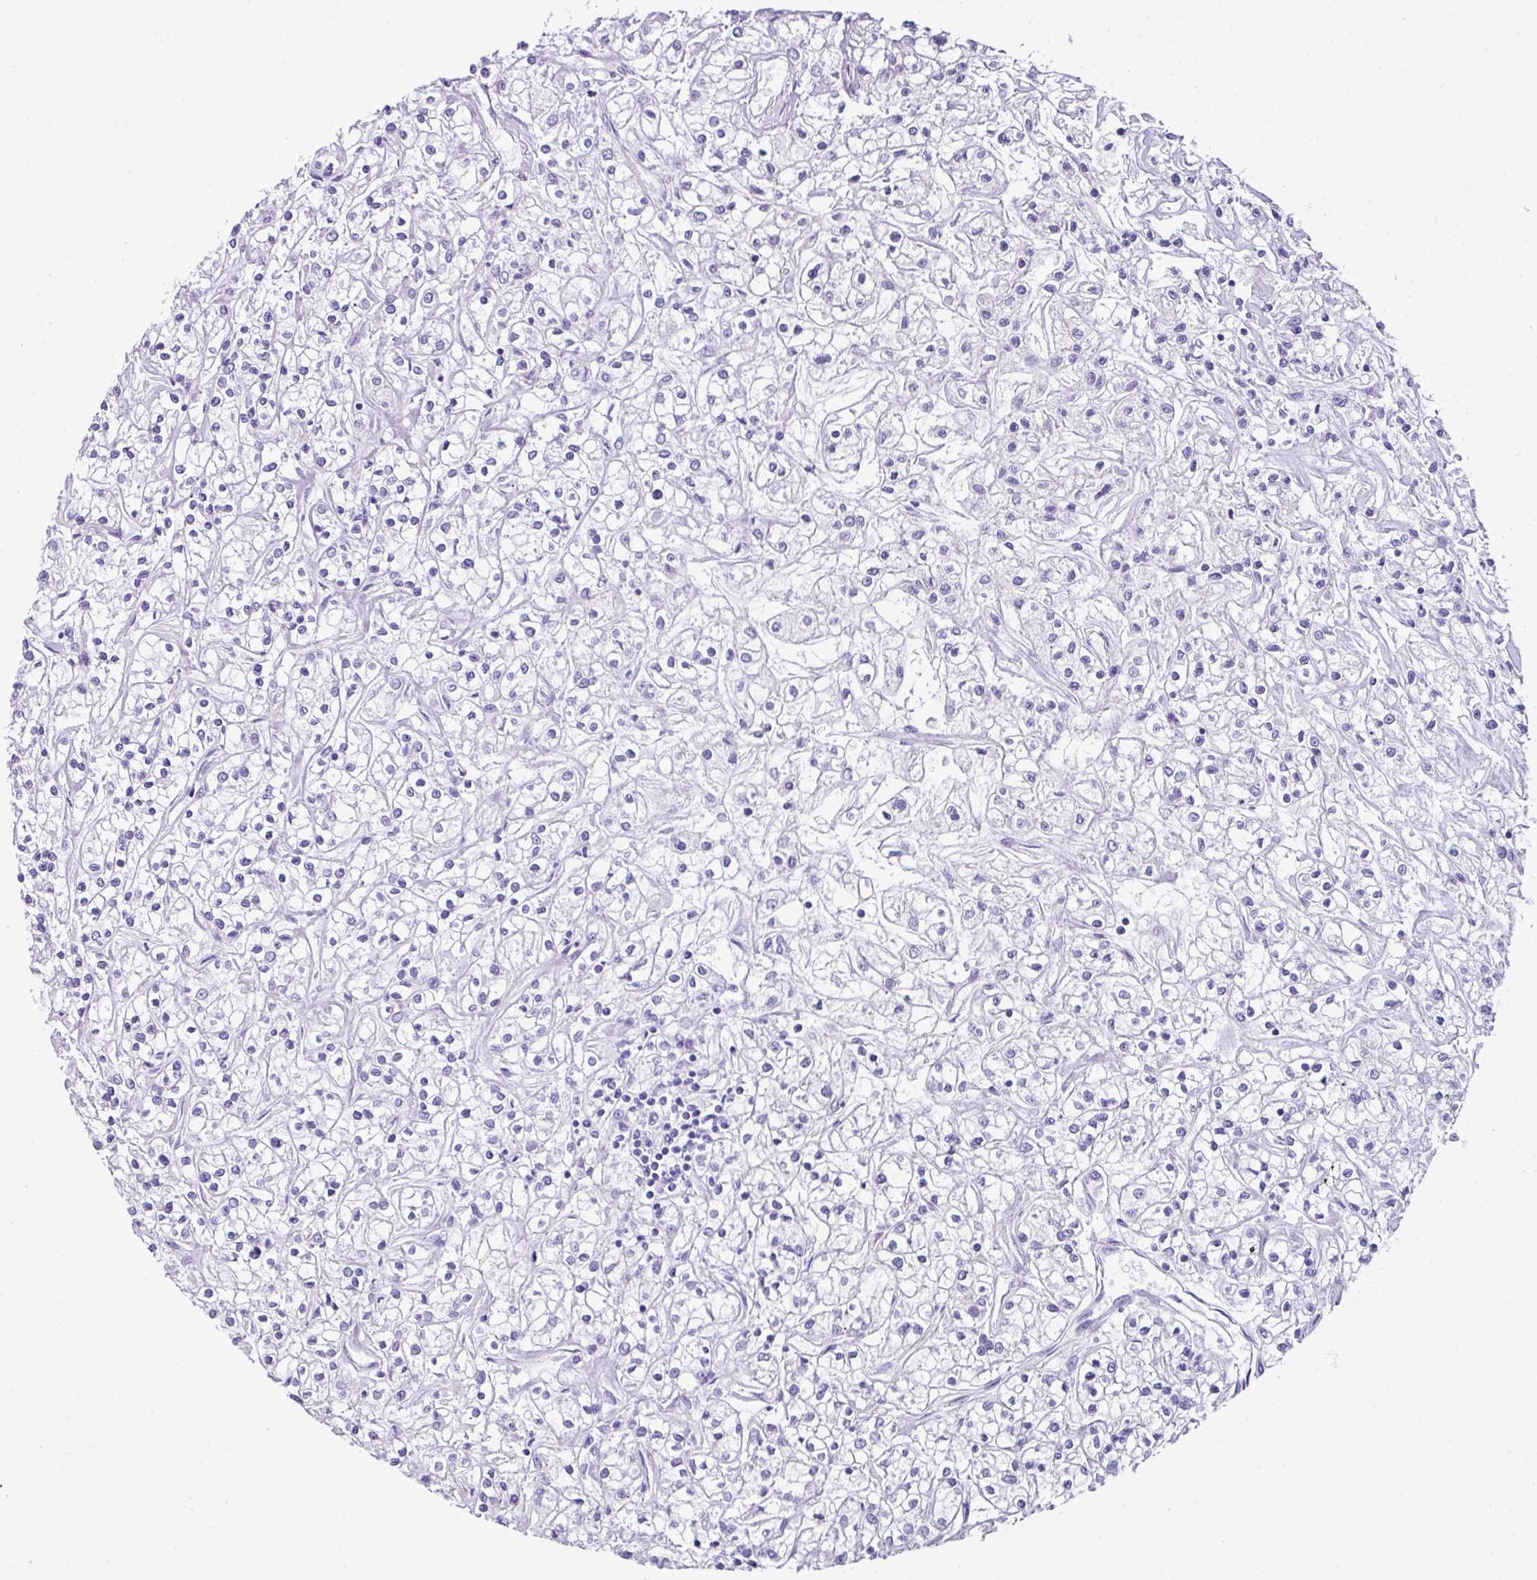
{"staining": {"intensity": "negative", "quantity": "none", "location": "none"}, "tissue": "renal cancer", "cell_type": "Tumor cells", "image_type": "cancer", "snomed": [{"axis": "morphology", "description": "Adenocarcinoma, NOS"}, {"axis": "topography", "description": "Kidney"}], "caption": "Immunohistochemistry micrograph of neoplastic tissue: renal cancer (adenocarcinoma) stained with DAB shows no significant protein staining in tumor cells.", "gene": "TNP1", "patient": {"sex": "female", "age": 59}}